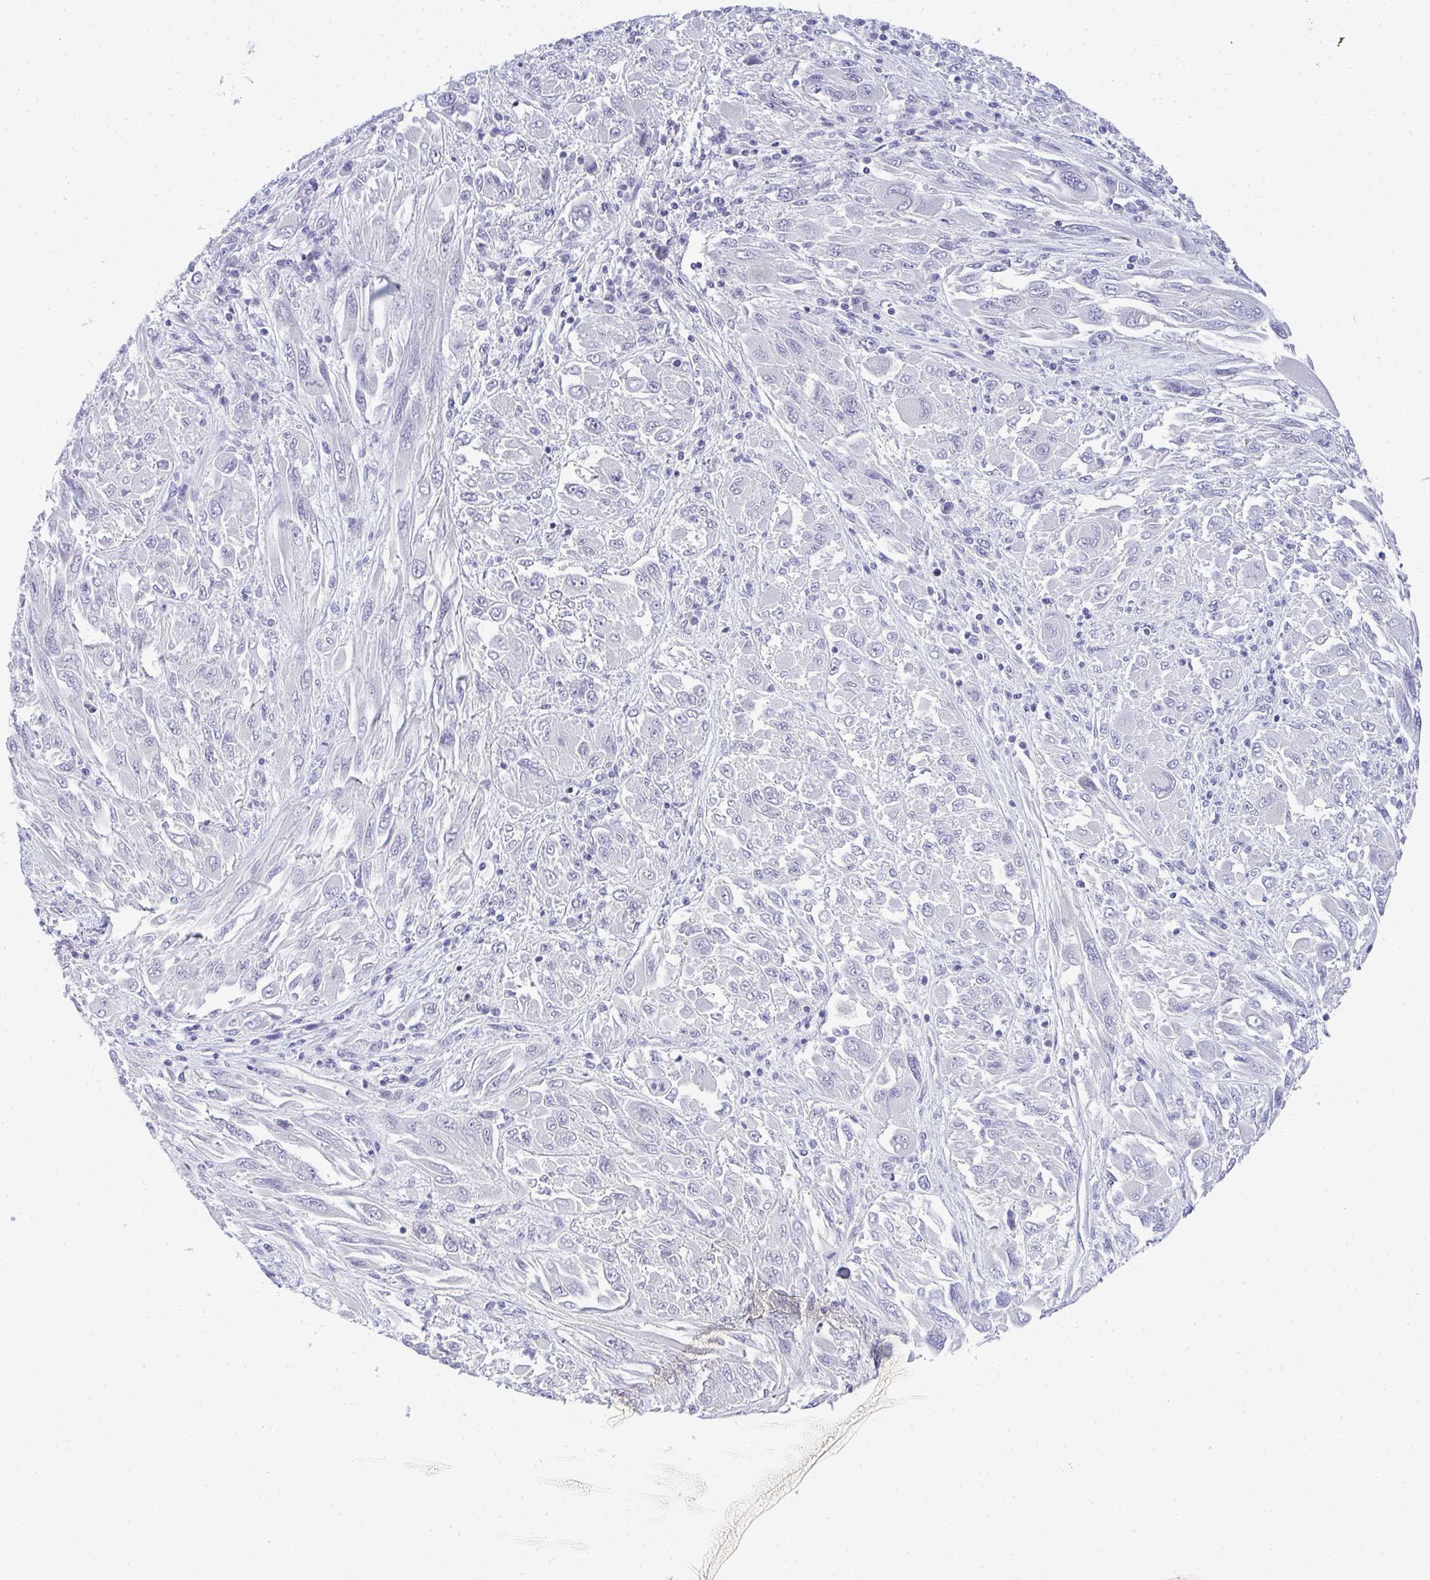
{"staining": {"intensity": "negative", "quantity": "none", "location": "none"}, "tissue": "melanoma", "cell_type": "Tumor cells", "image_type": "cancer", "snomed": [{"axis": "morphology", "description": "Malignant melanoma, NOS"}, {"axis": "topography", "description": "Skin"}], "caption": "Immunohistochemical staining of malignant melanoma displays no significant staining in tumor cells.", "gene": "TMEM82", "patient": {"sex": "female", "age": 91}}